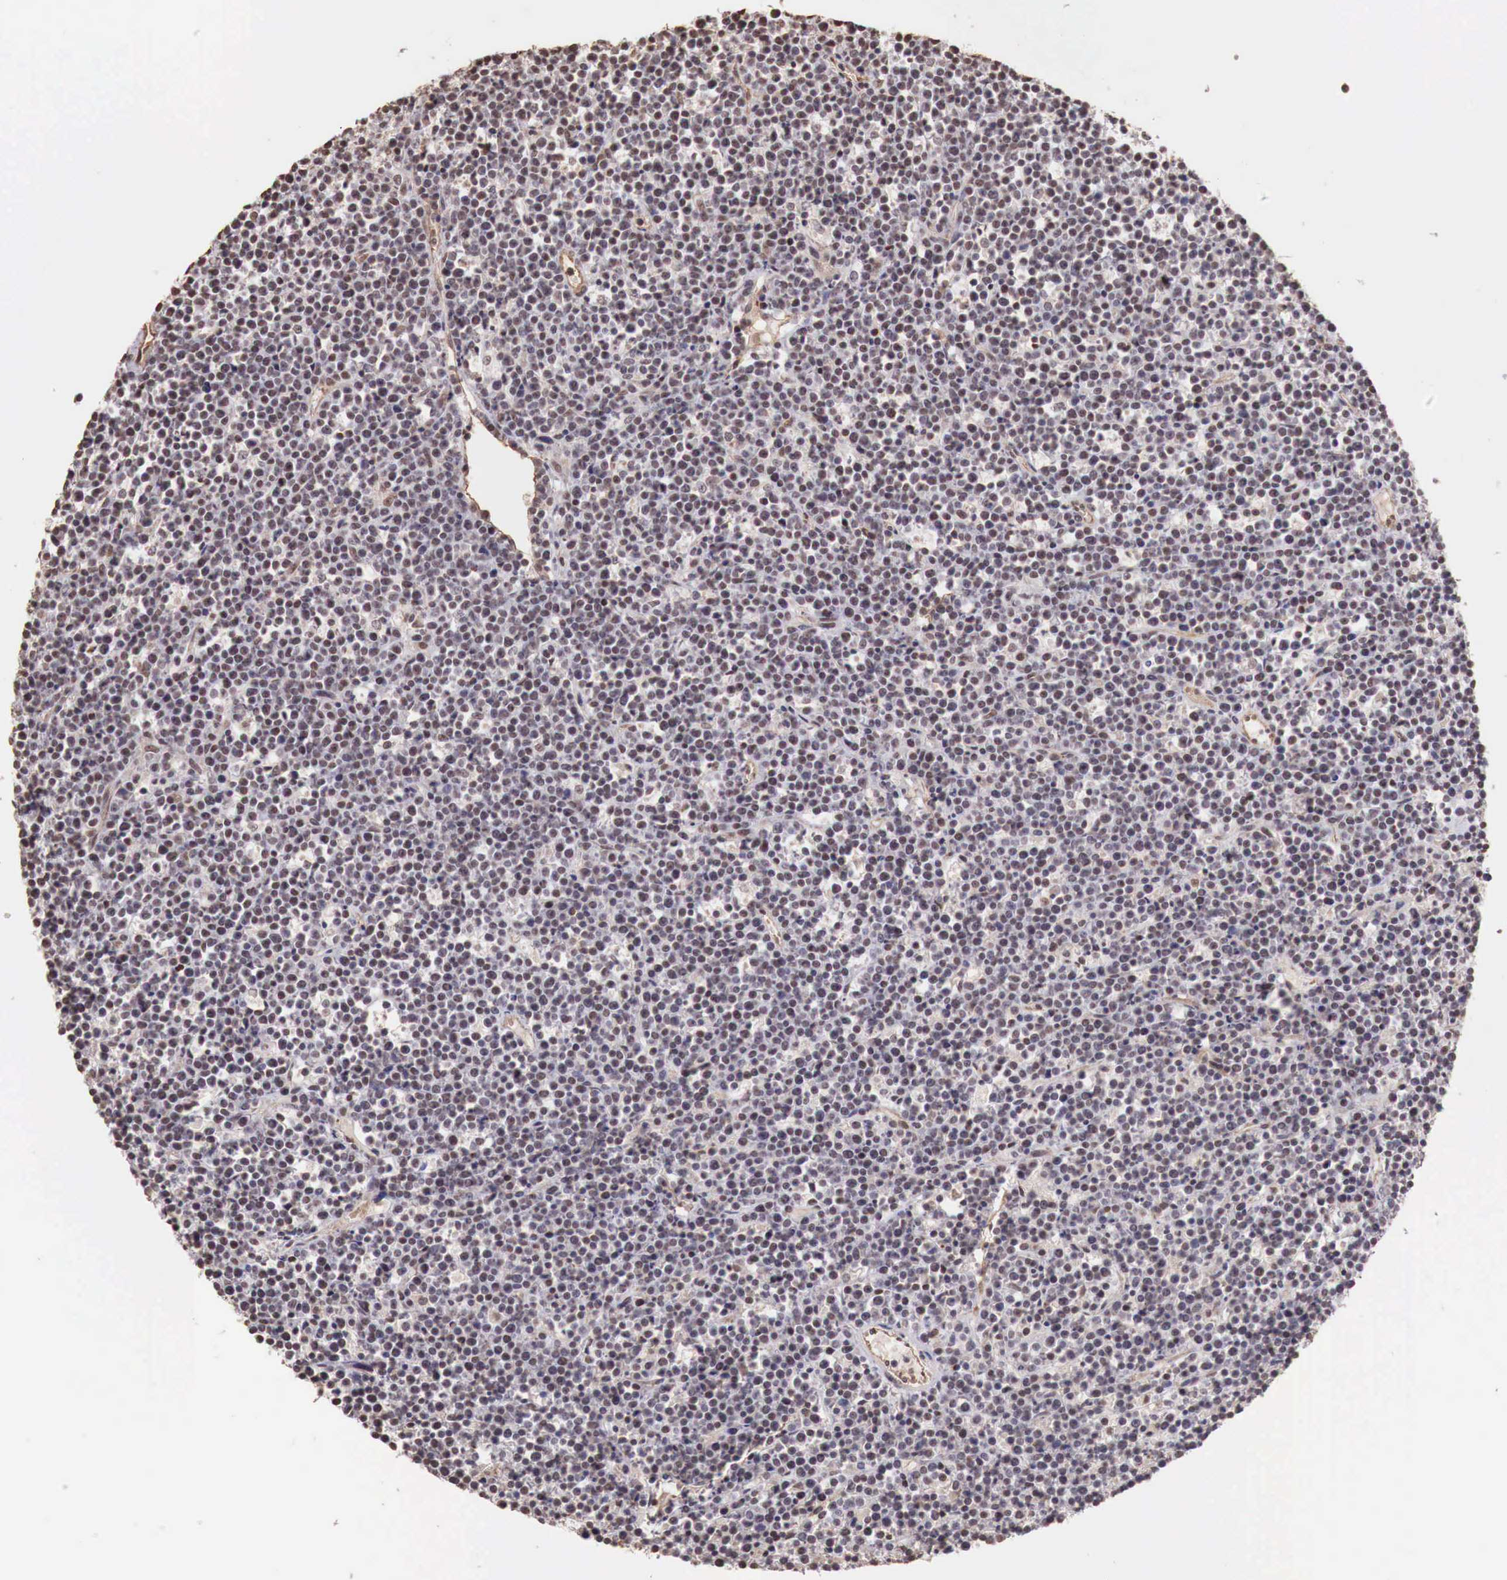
{"staining": {"intensity": "moderate", "quantity": "25%-75%", "location": "nuclear"}, "tissue": "lymphoma", "cell_type": "Tumor cells", "image_type": "cancer", "snomed": [{"axis": "morphology", "description": "Malignant lymphoma, non-Hodgkin's type, High grade"}, {"axis": "topography", "description": "Ovary"}], "caption": "High-grade malignant lymphoma, non-Hodgkin's type was stained to show a protein in brown. There is medium levels of moderate nuclear staining in approximately 25%-75% of tumor cells. (DAB (3,3'-diaminobenzidine) IHC with brightfield microscopy, high magnification).", "gene": "FOXP2", "patient": {"sex": "female", "age": 56}}